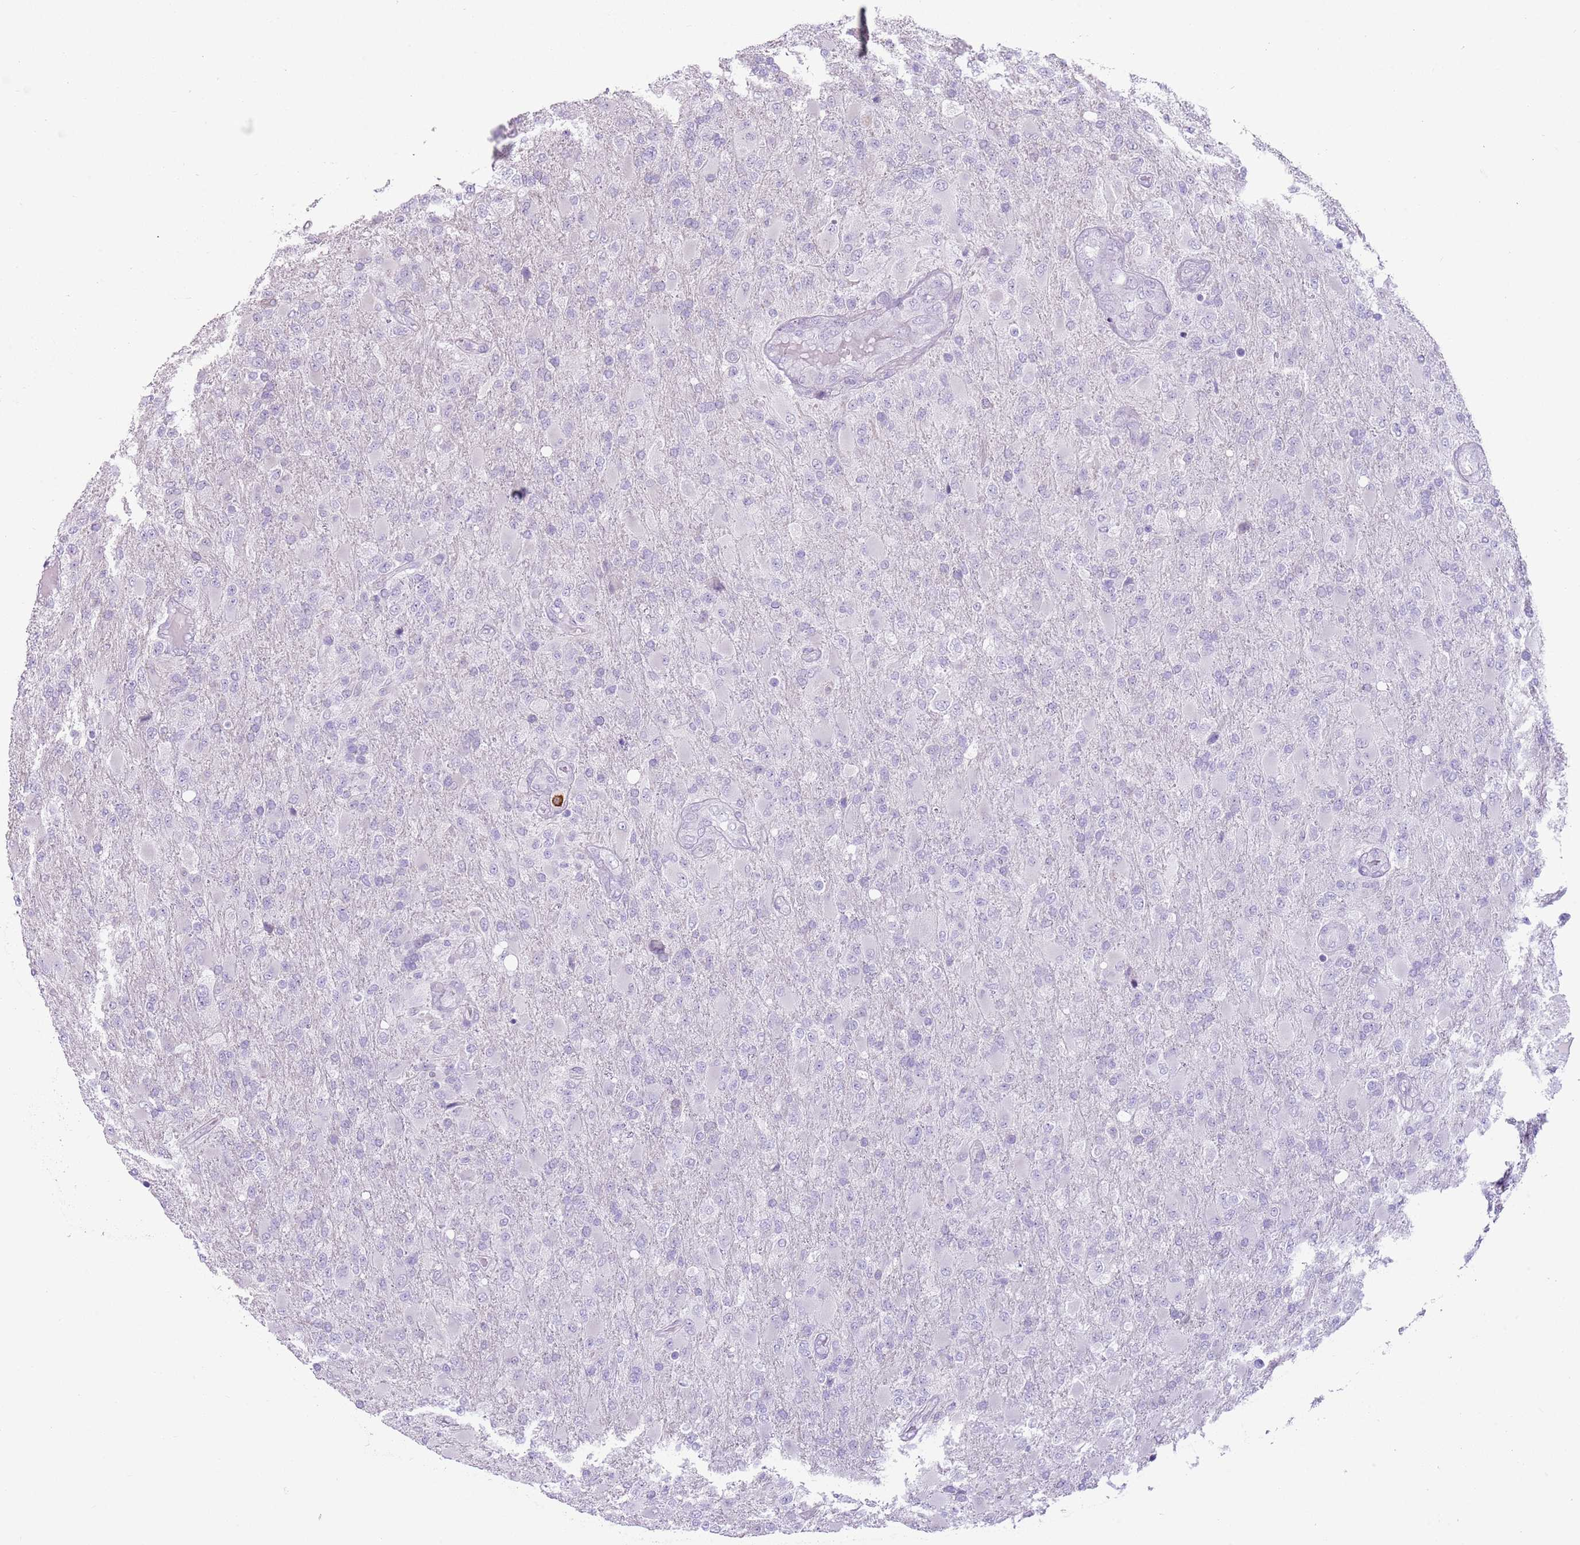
{"staining": {"intensity": "negative", "quantity": "none", "location": "none"}, "tissue": "glioma", "cell_type": "Tumor cells", "image_type": "cancer", "snomed": [{"axis": "morphology", "description": "Glioma, malignant, Low grade"}, {"axis": "topography", "description": "Brain"}], "caption": "Immunohistochemical staining of malignant low-grade glioma demonstrates no significant positivity in tumor cells.", "gene": "CD177", "patient": {"sex": "male", "age": 65}}